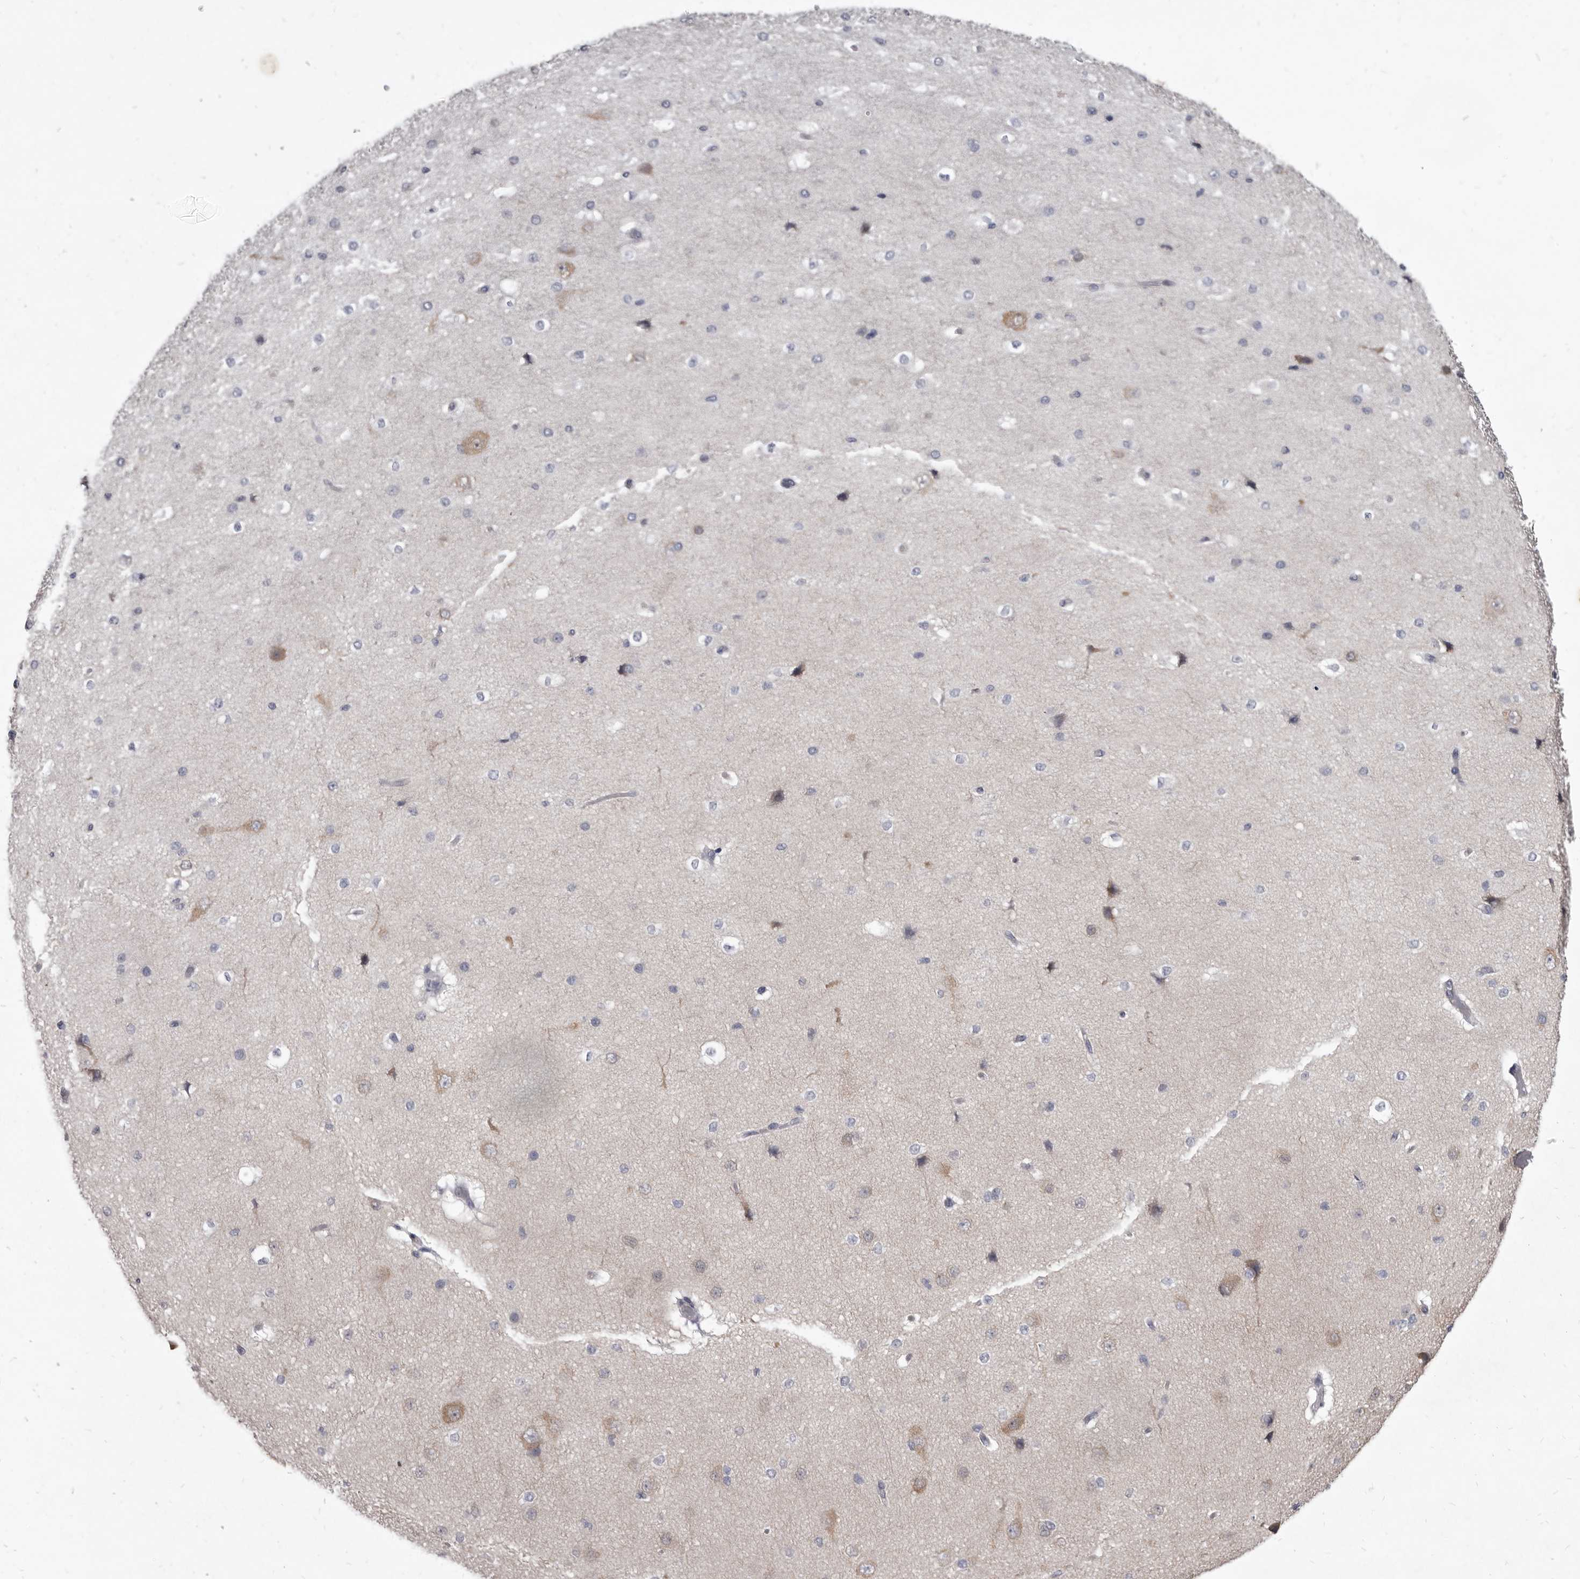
{"staining": {"intensity": "negative", "quantity": "none", "location": "none"}, "tissue": "cerebral cortex", "cell_type": "Endothelial cells", "image_type": "normal", "snomed": [{"axis": "morphology", "description": "Normal tissue, NOS"}, {"axis": "morphology", "description": "Developmental malformation"}, {"axis": "topography", "description": "Cerebral cortex"}], "caption": "Normal cerebral cortex was stained to show a protein in brown. There is no significant positivity in endothelial cells. Brightfield microscopy of immunohistochemistry stained with DAB (3,3'-diaminobenzidine) (brown) and hematoxylin (blue), captured at high magnification.", "gene": "GSK3B", "patient": {"sex": "female", "age": 30}}